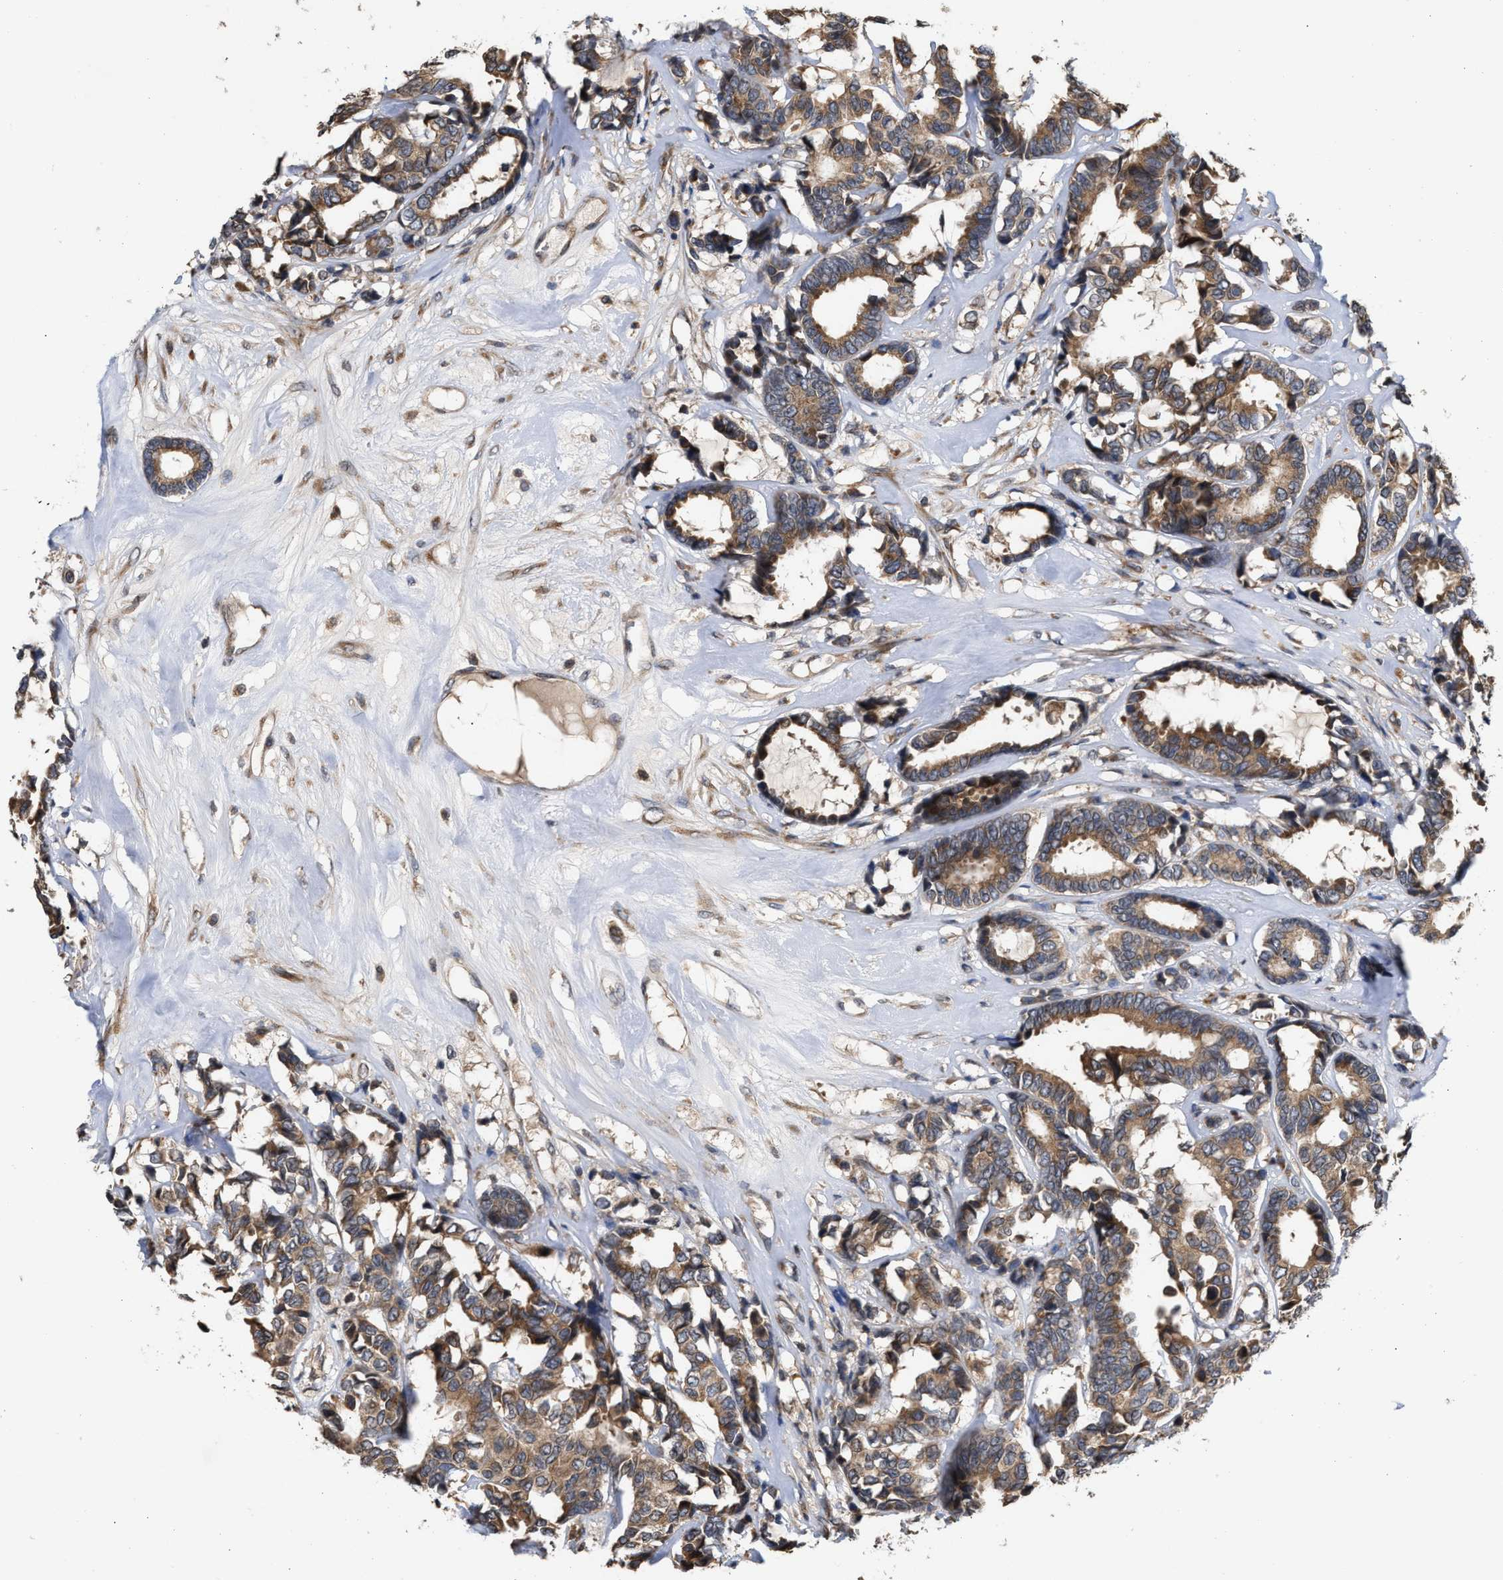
{"staining": {"intensity": "moderate", "quantity": ">75%", "location": "cytoplasmic/membranous"}, "tissue": "breast cancer", "cell_type": "Tumor cells", "image_type": "cancer", "snomed": [{"axis": "morphology", "description": "Duct carcinoma"}, {"axis": "topography", "description": "Breast"}], "caption": "Immunohistochemical staining of invasive ductal carcinoma (breast) exhibits medium levels of moderate cytoplasmic/membranous staining in approximately >75% of tumor cells.", "gene": "SAR1A", "patient": {"sex": "female", "age": 87}}